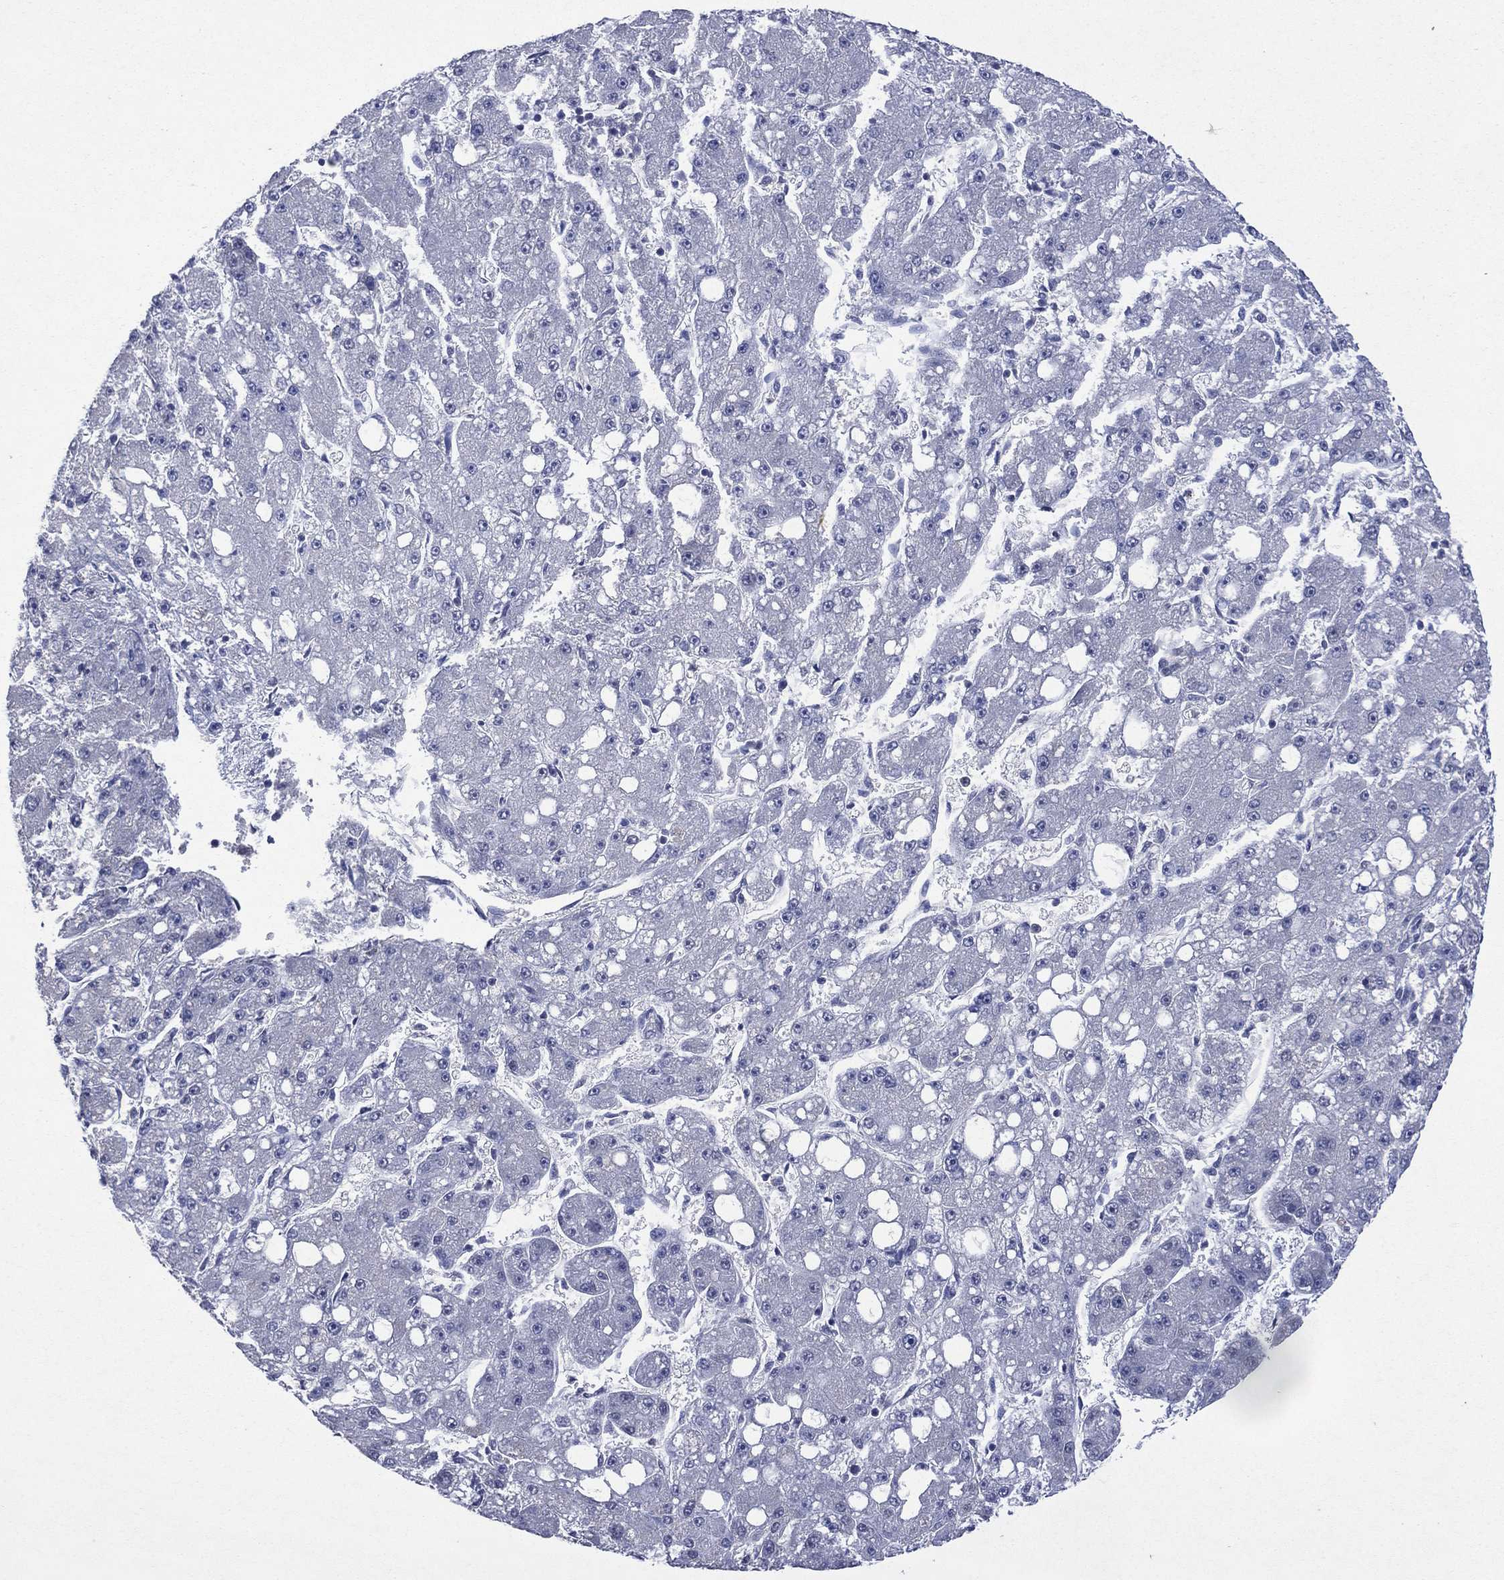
{"staining": {"intensity": "negative", "quantity": "none", "location": "none"}, "tissue": "liver cancer", "cell_type": "Tumor cells", "image_type": "cancer", "snomed": [{"axis": "morphology", "description": "Carcinoma, Hepatocellular, NOS"}, {"axis": "topography", "description": "Liver"}], "caption": "A high-resolution image shows immunohistochemistry staining of liver hepatocellular carcinoma, which exhibits no significant positivity in tumor cells. (Immunohistochemistry, brightfield microscopy, high magnification).", "gene": "ASB10", "patient": {"sex": "male", "age": 67}}